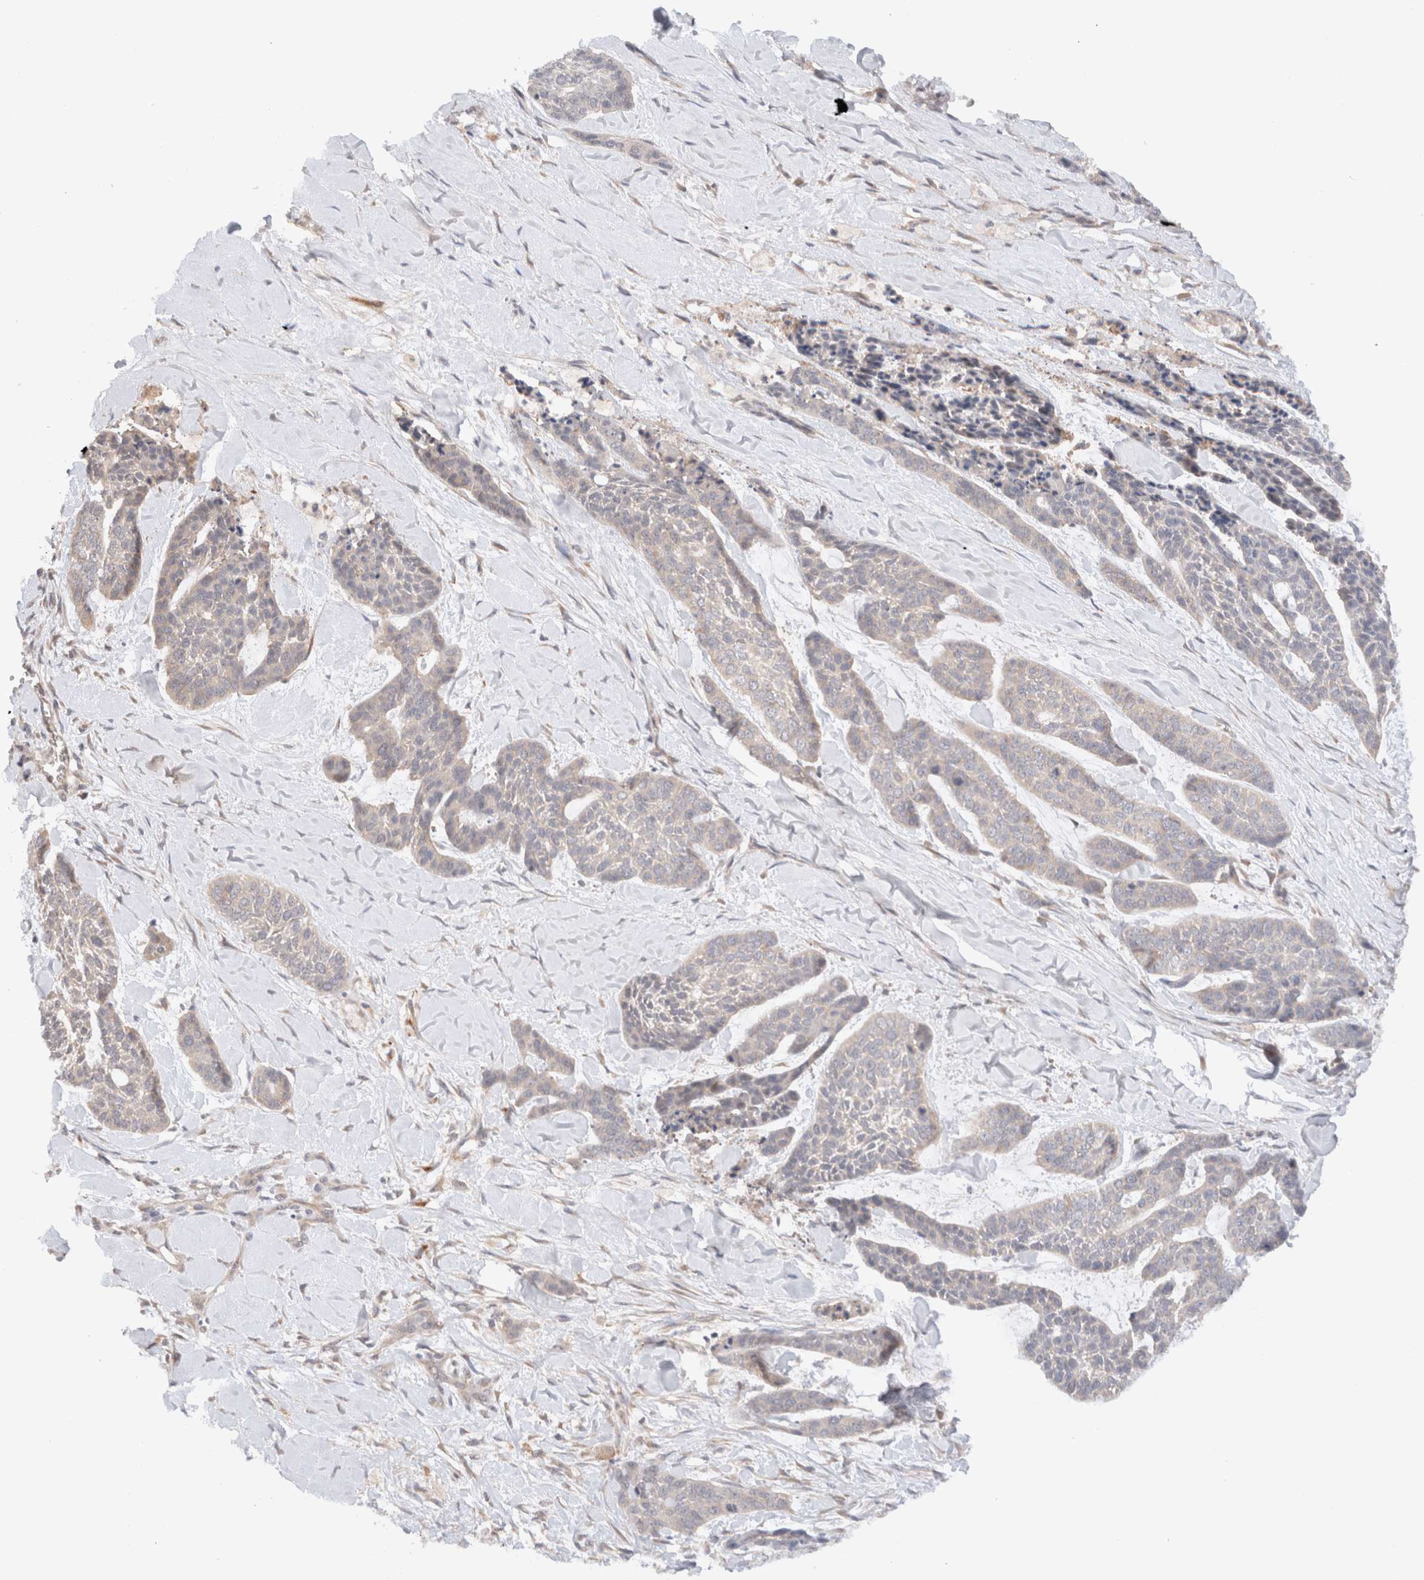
{"staining": {"intensity": "negative", "quantity": "none", "location": "none"}, "tissue": "skin cancer", "cell_type": "Tumor cells", "image_type": "cancer", "snomed": [{"axis": "morphology", "description": "Basal cell carcinoma"}, {"axis": "topography", "description": "Skin"}], "caption": "A histopathology image of skin cancer stained for a protein displays no brown staining in tumor cells.", "gene": "KLHL20", "patient": {"sex": "female", "age": 64}}